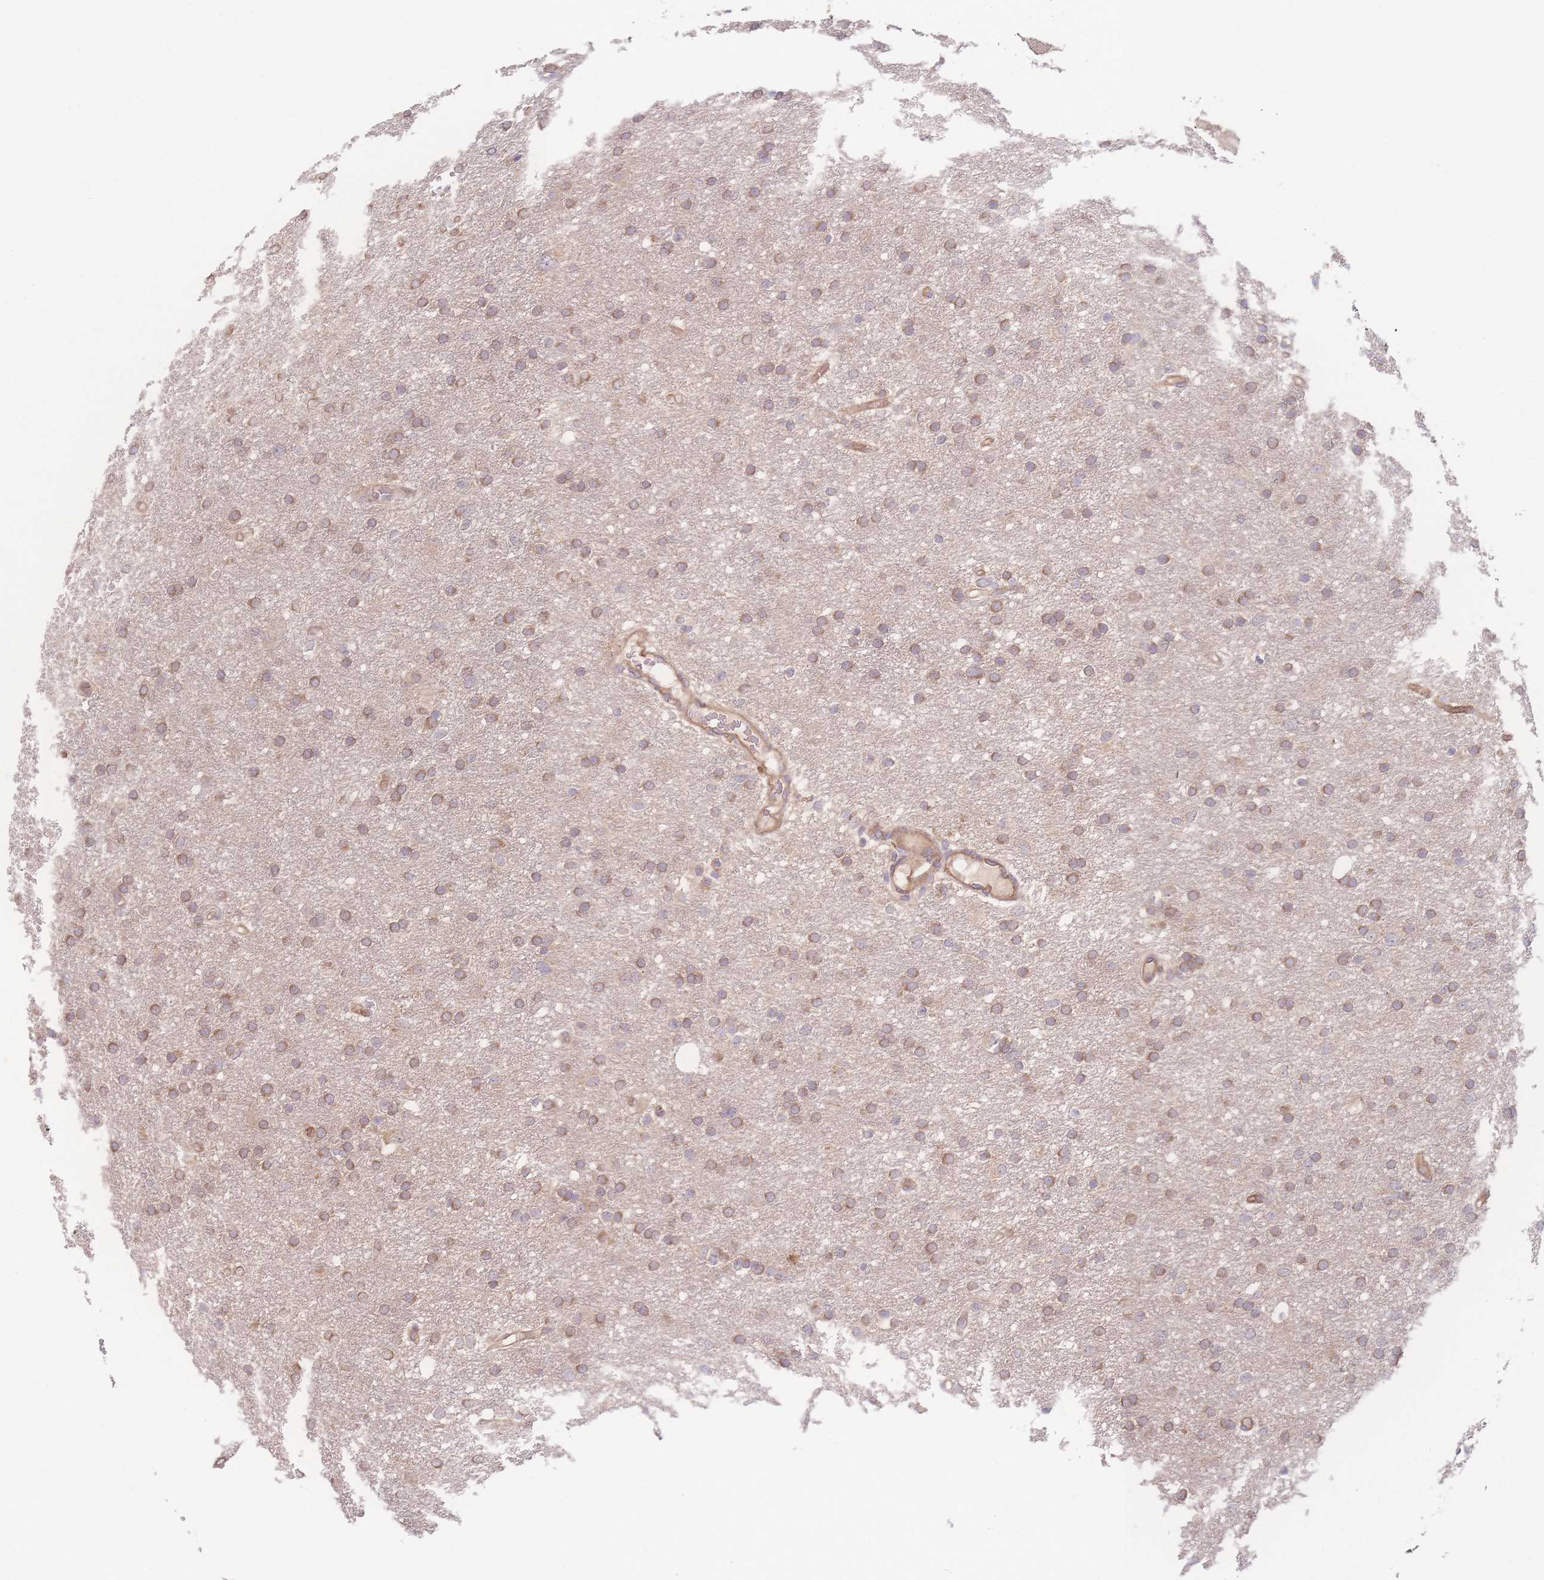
{"staining": {"intensity": "moderate", "quantity": ">75%", "location": "cytoplasmic/membranous"}, "tissue": "glioma", "cell_type": "Tumor cells", "image_type": "cancer", "snomed": [{"axis": "morphology", "description": "Glioma, malignant, High grade"}, {"axis": "topography", "description": "Cerebral cortex"}], "caption": "Malignant high-grade glioma stained with a brown dye exhibits moderate cytoplasmic/membranous positive positivity in about >75% of tumor cells.", "gene": "INSR", "patient": {"sex": "female", "age": 36}}